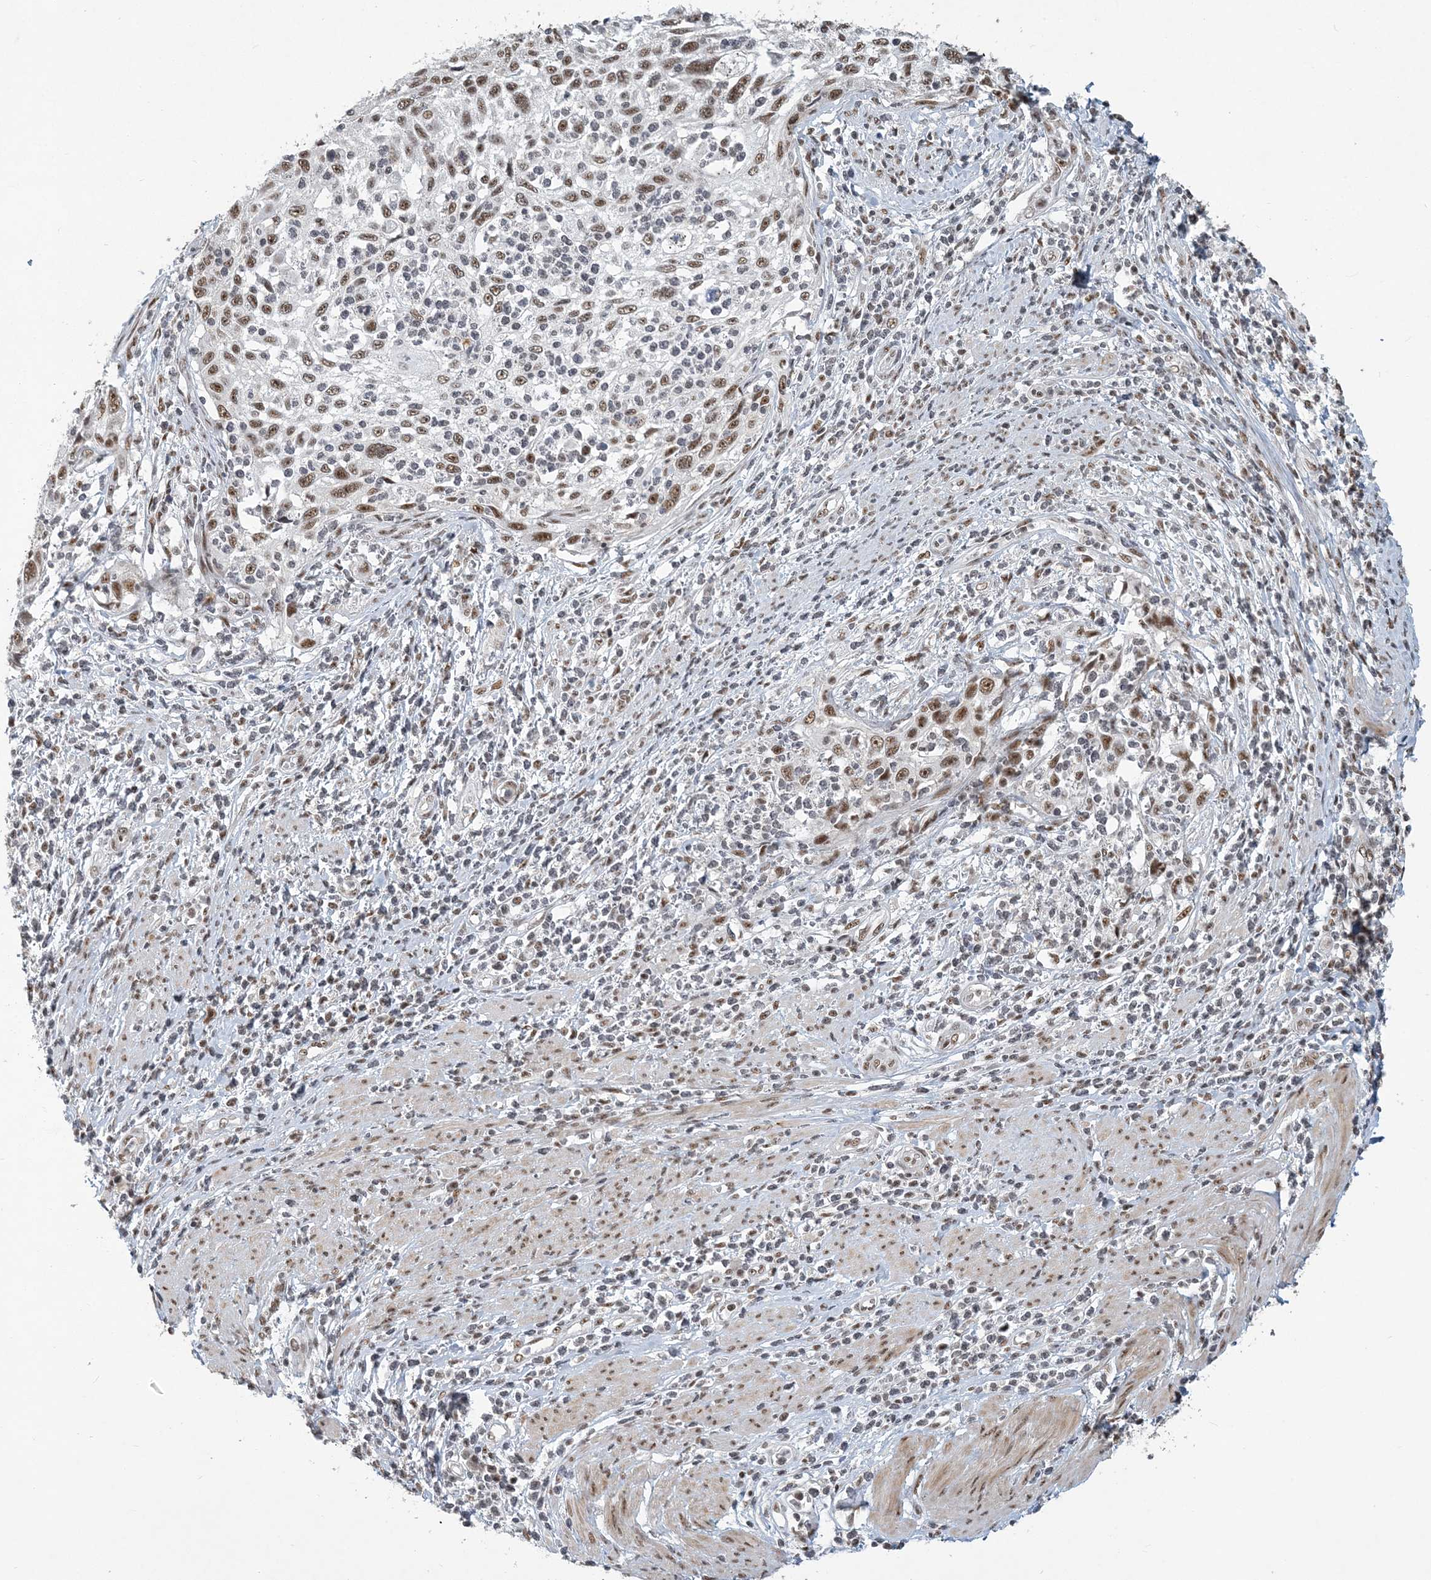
{"staining": {"intensity": "moderate", "quantity": ">75%", "location": "nuclear"}, "tissue": "cervical cancer", "cell_type": "Tumor cells", "image_type": "cancer", "snomed": [{"axis": "morphology", "description": "Squamous cell carcinoma, NOS"}, {"axis": "topography", "description": "Cervix"}], "caption": "Cervical cancer stained for a protein (brown) shows moderate nuclear positive staining in about >75% of tumor cells.", "gene": "PLRG1", "patient": {"sex": "female", "age": 70}}